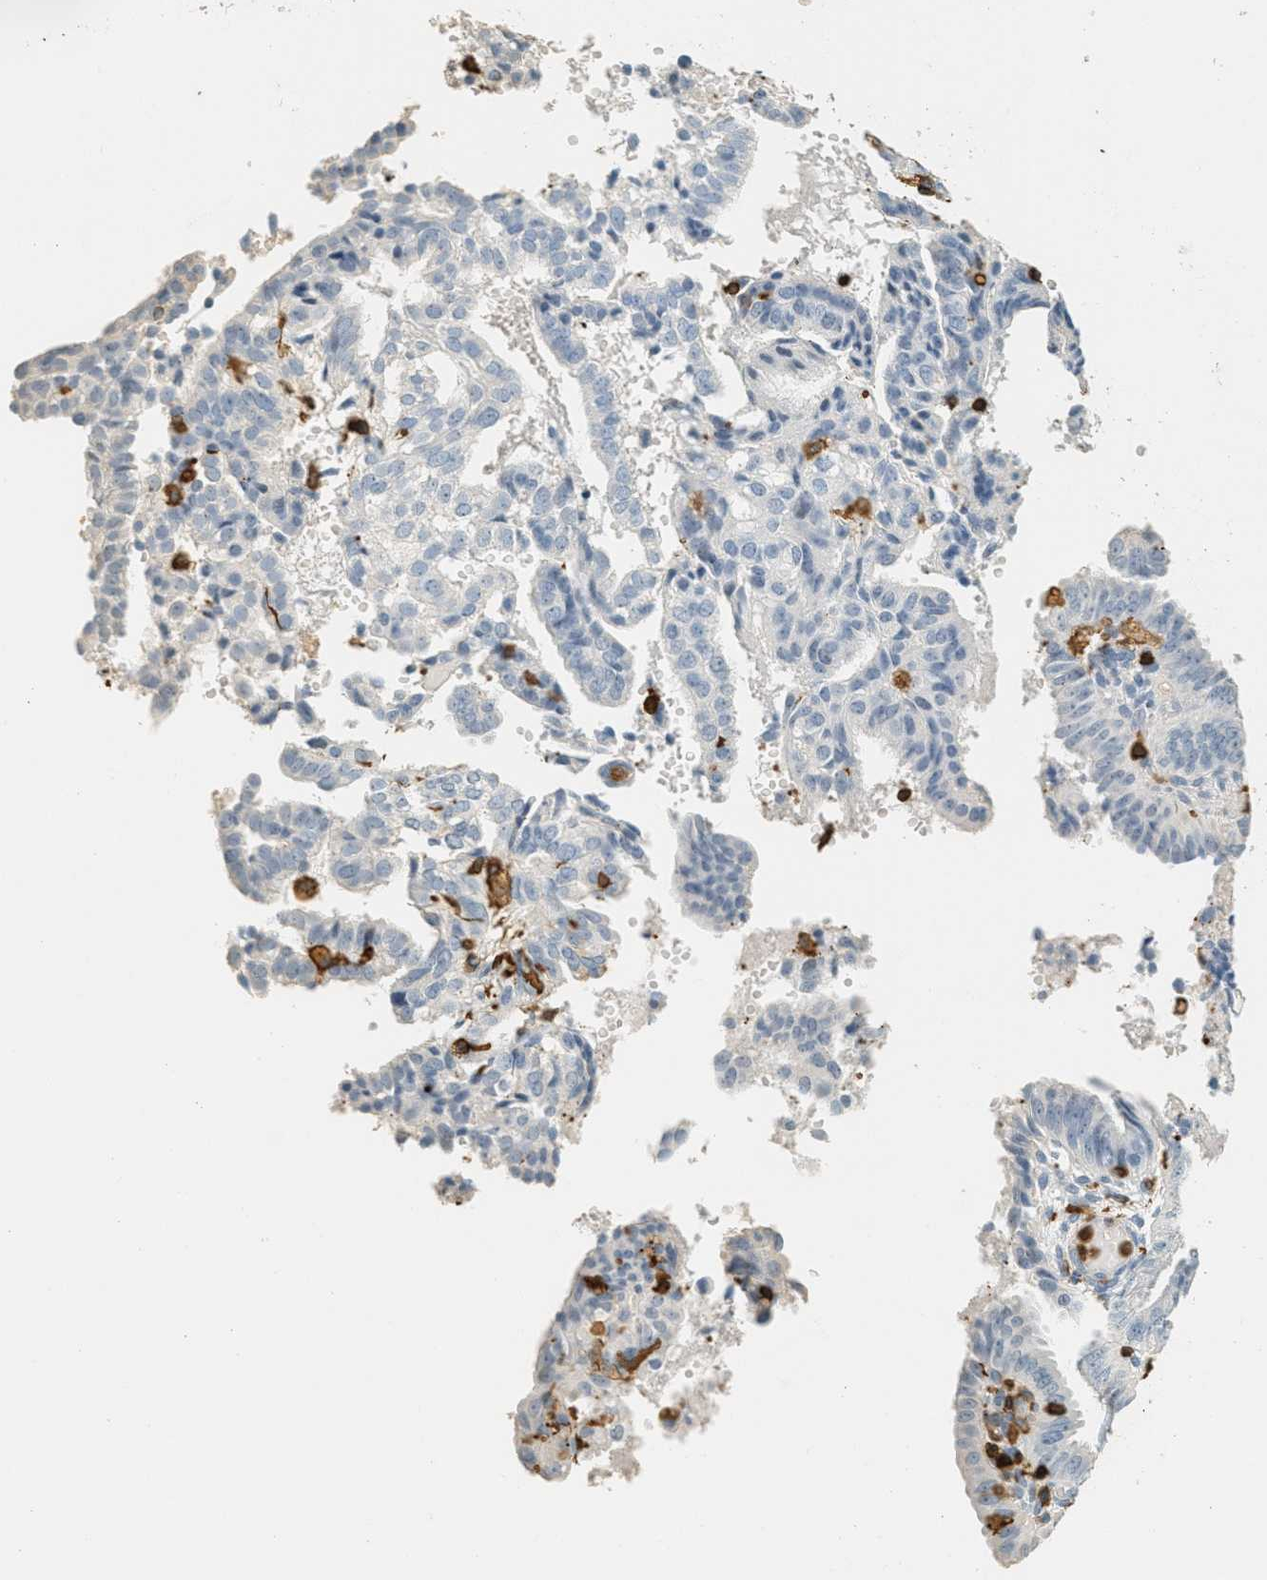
{"staining": {"intensity": "negative", "quantity": "none", "location": "none"}, "tissue": "endometrial cancer", "cell_type": "Tumor cells", "image_type": "cancer", "snomed": [{"axis": "morphology", "description": "Adenocarcinoma, NOS"}, {"axis": "topography", "description": "Endometrium"}], "caption": "Immunohistochemical staining of adenocarcinoma (endometrial) demonstrates no significant expression in tumor cells.", "gene": "LSP1", "patient": {"sex": "female", "age": 58}}